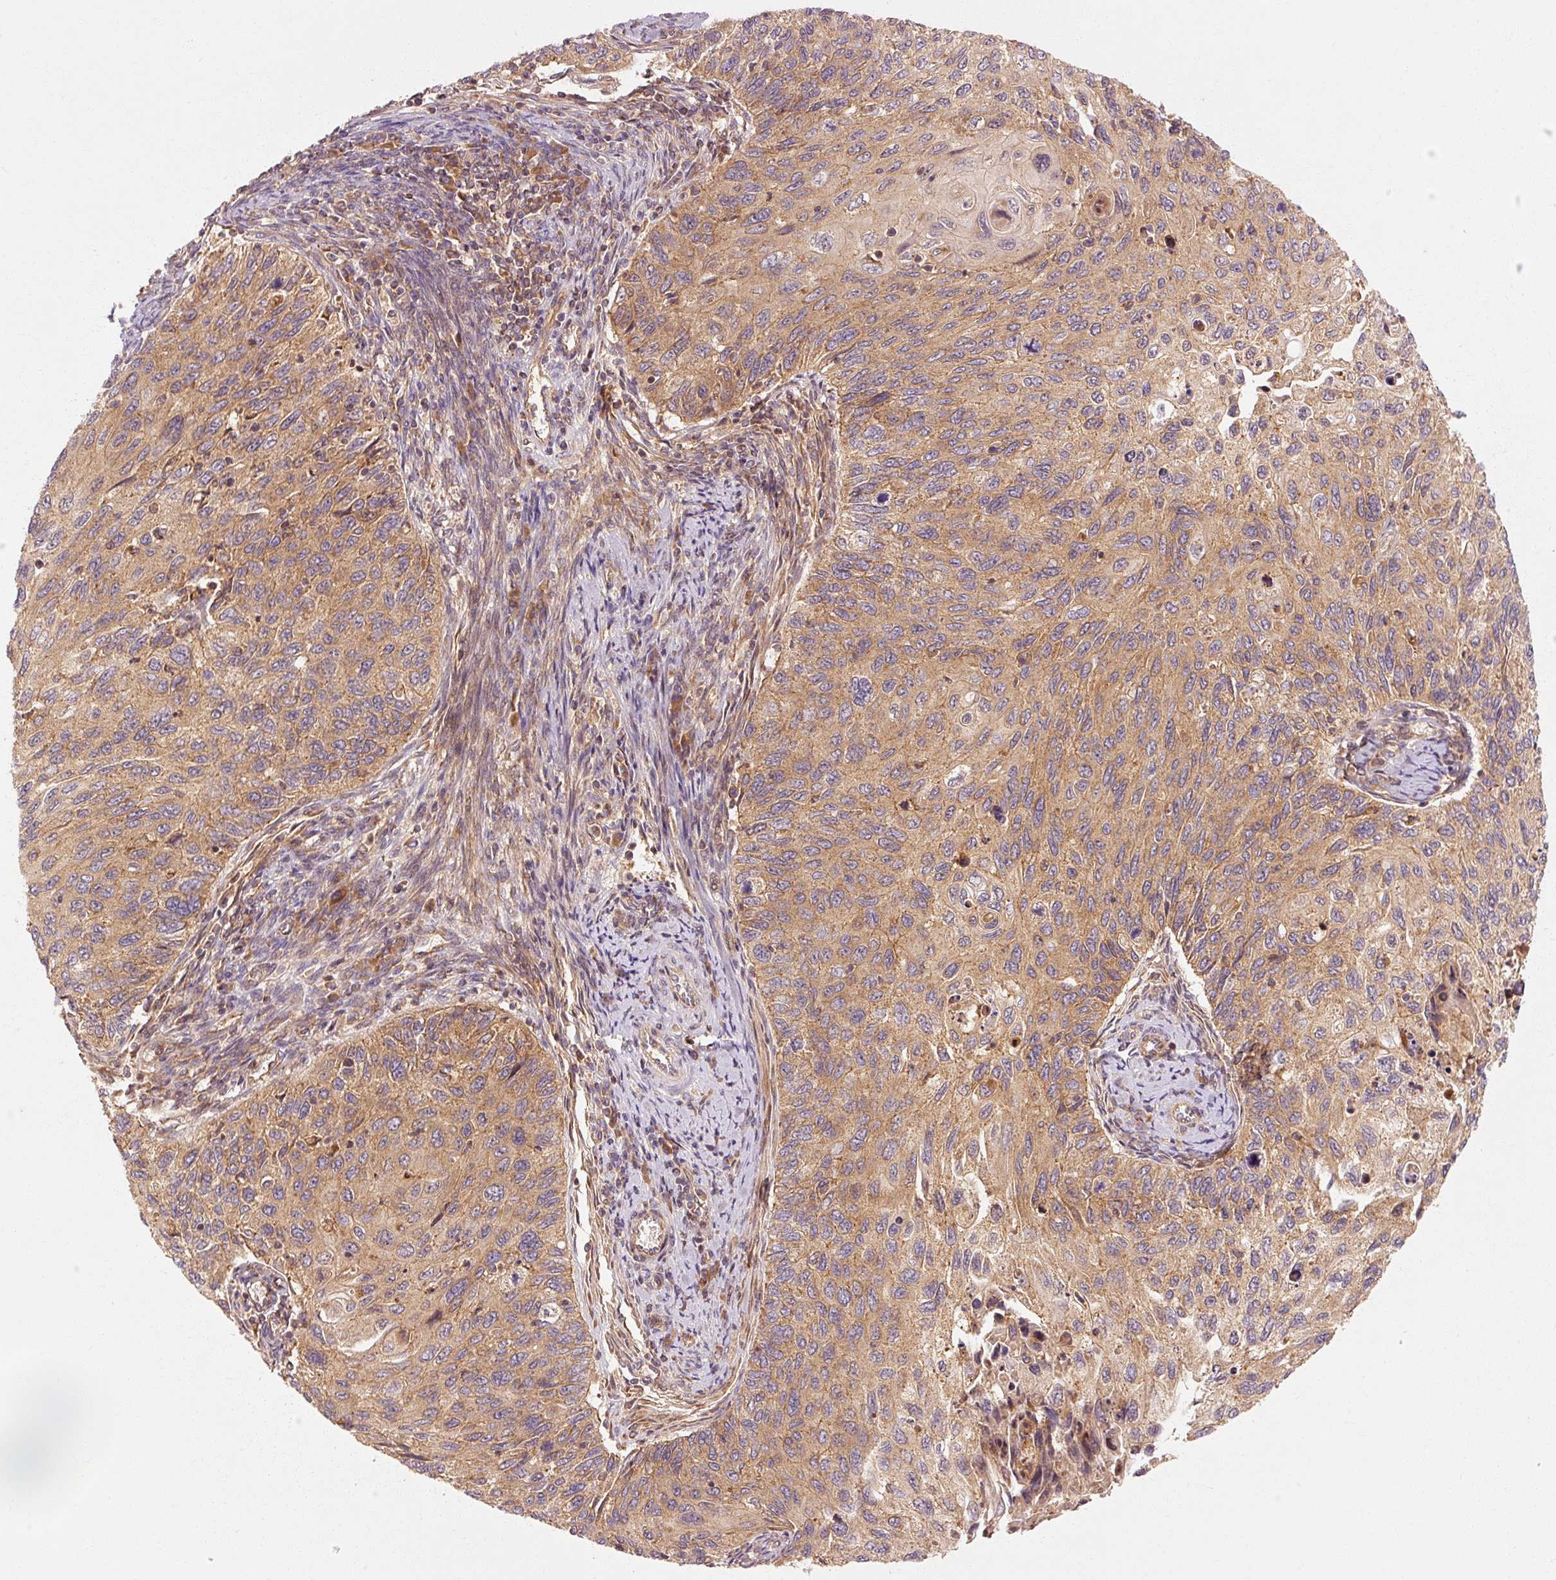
{"staining": {"intensity": "moderate", "quantity": ">75%", "location": "cytoplasmic/membranous"}, "tissue": "cervical cancer", "cell_type": "Tumor cells", "image_type": "cancer", "snomed": [{"axis": "morphology", "description": "Squamous cell carcinoma, NOS"}, {"axis": "topography", "description": "Cervix"}], "caption": "Protein expression analysis of human cervical cancer (squamous cell carcinoma) reveals moderate cytoplasmic/membranous expression in about >75% of tumor cells.", "gene": "CTNNA1", "patient": {"sex": "female", "age": 70}}